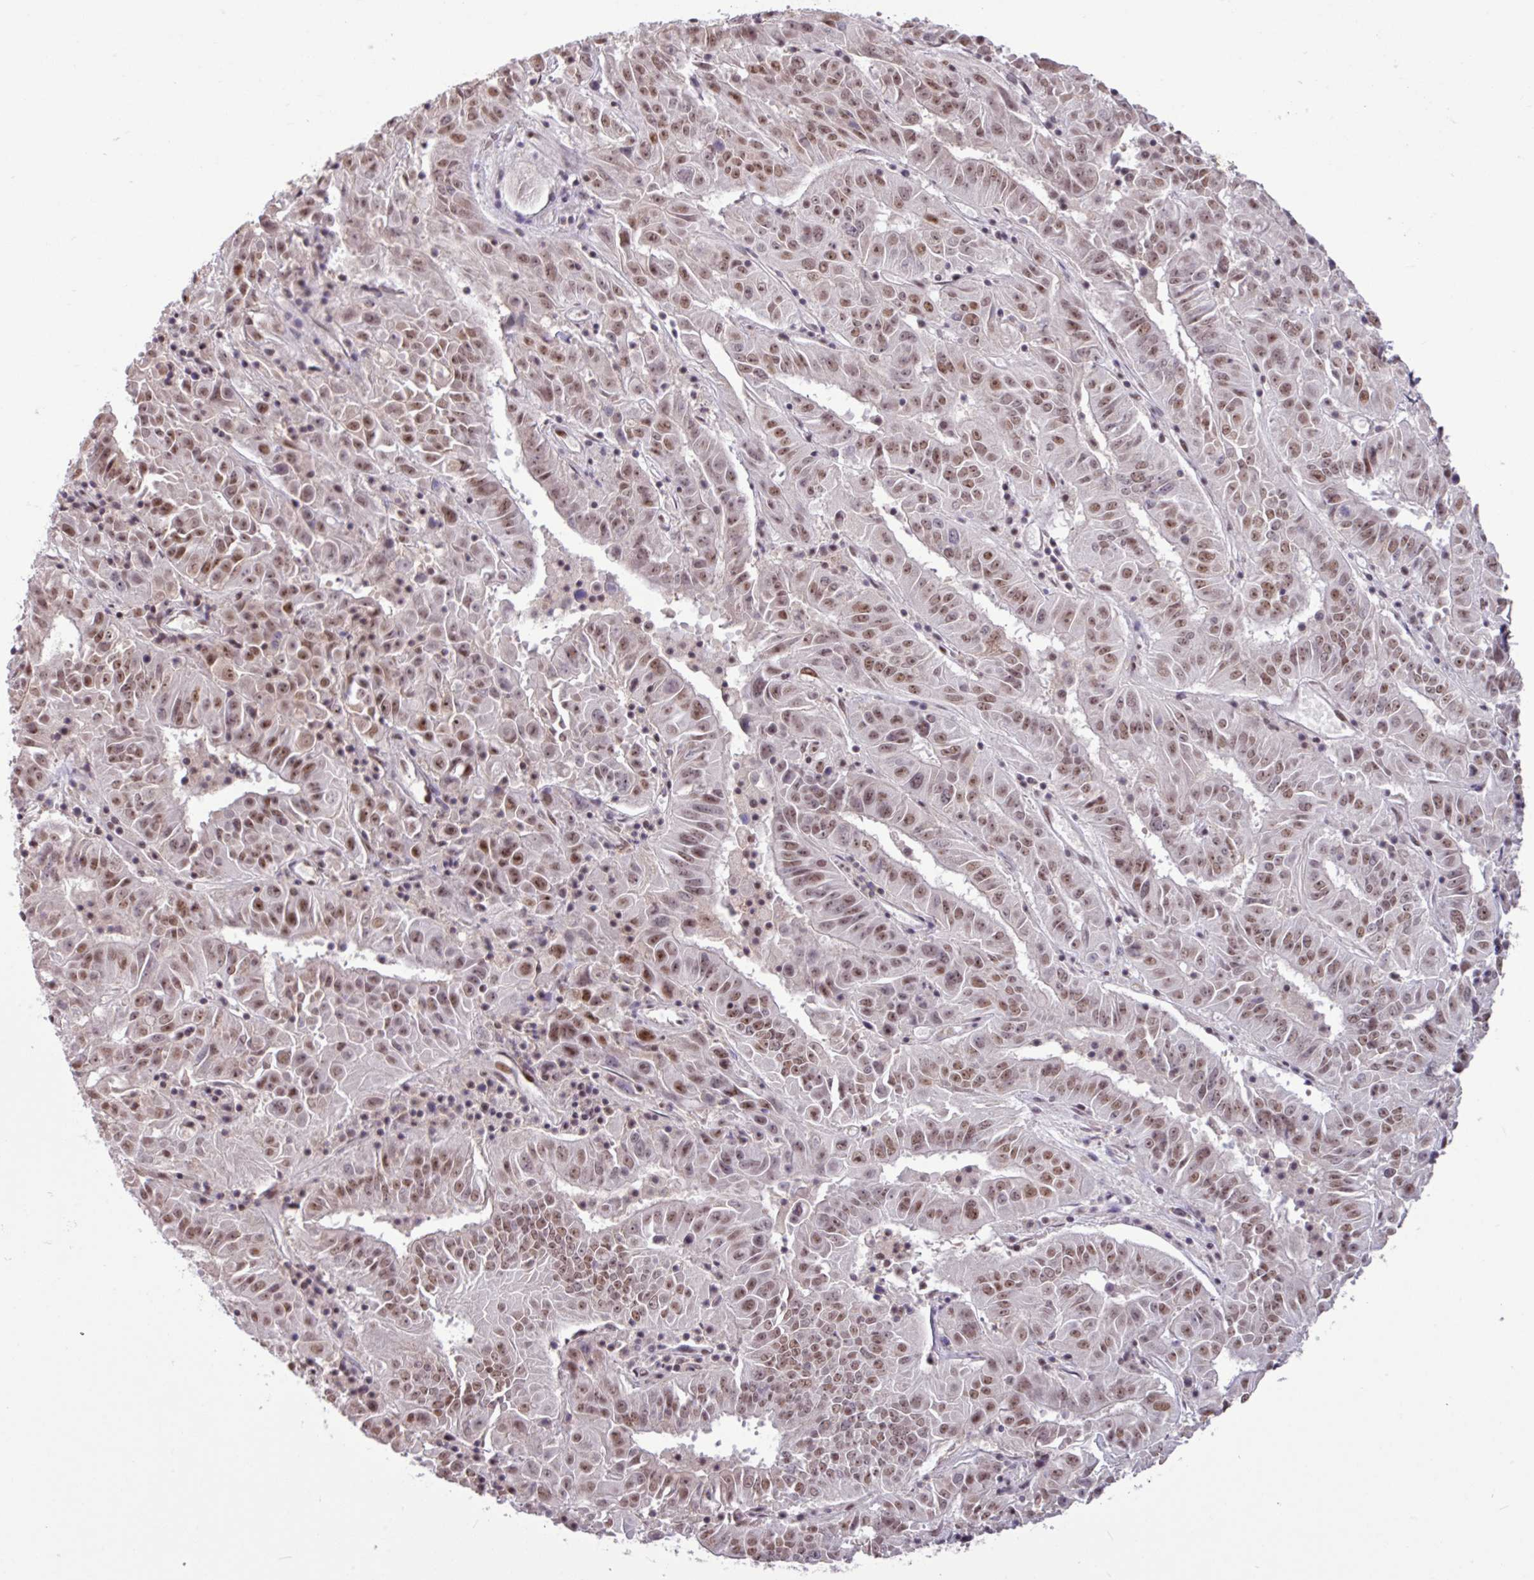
{"staining": {"intensity": "moderate", "quantity": ">75%", "location": "nuclear"}, "tissue": "pancreatic cancer", "cell_type": "Tumor cells", "image_type": "cancer", "snomed": [{"axis": "morphology", "description": "Adenocarcinoma, NOS"}, {"axis": "topography", "description": "Pancreas"}], "caption": "Approximately >75% of tumor cells in human pancreatic cancer (adenocarcinoma) demonstrate moderate nuclear protein staining as visualized by brown immunohistochemical staining.", "gene": "TDG", "patient": {"sex": "male", "age": 63}}